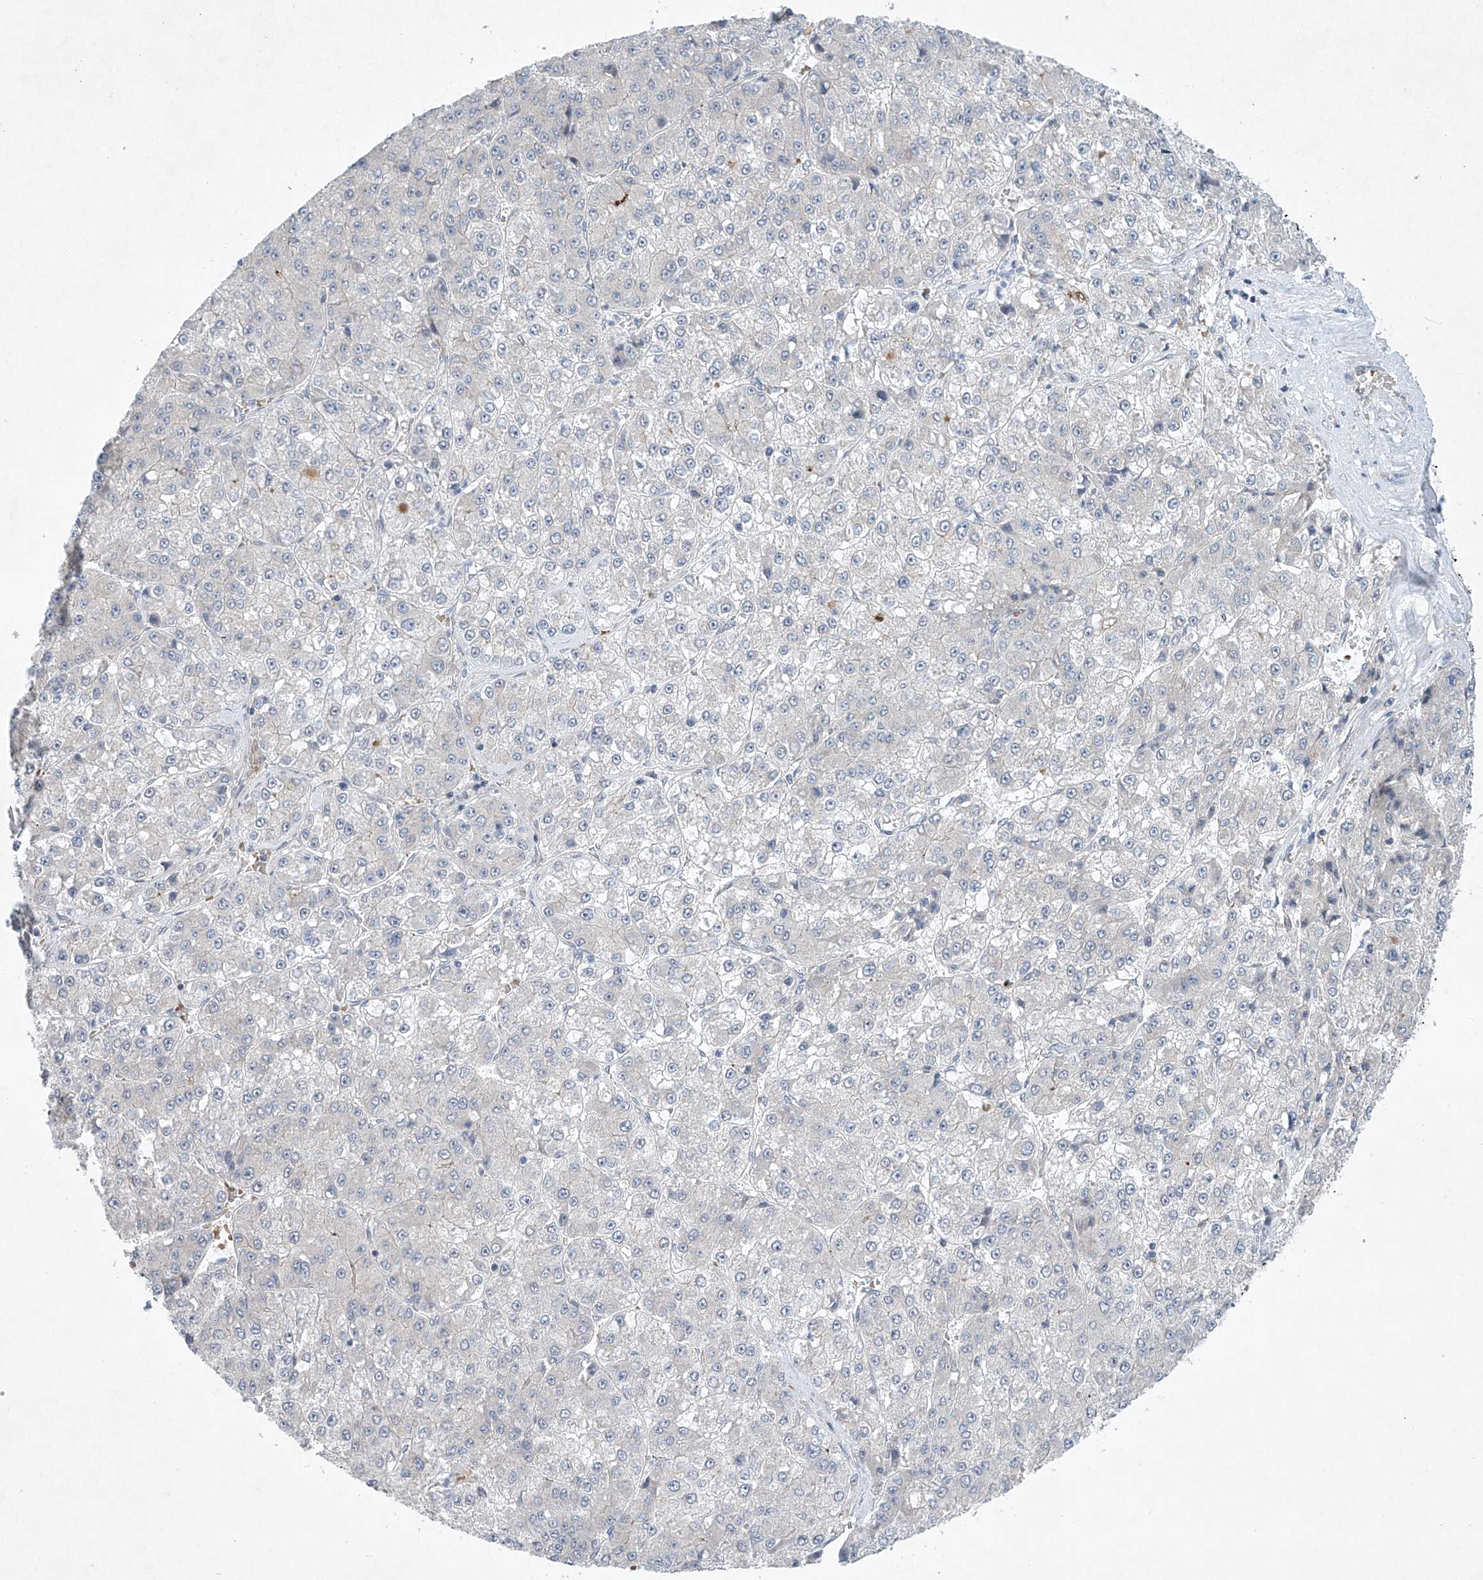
{"staining": {"intensity": "negative", "quantity": "none", "location": "none"}, "tissue": "liver cancer", "cell_type": "Tumor cells", "image_type": "cancer", "snomed": [{"axis": "morphology", "description": "Carcinoma, Hepatocellular, NOS"}, {"axis": "topography", "description": "Liver"}], "caption": "IHC of human liver cancer (hepatocellular carcinoma) shows no expression in tumor cells.", "gene": "TJAP1", "patient": {"sex": "female", "age": 73}}